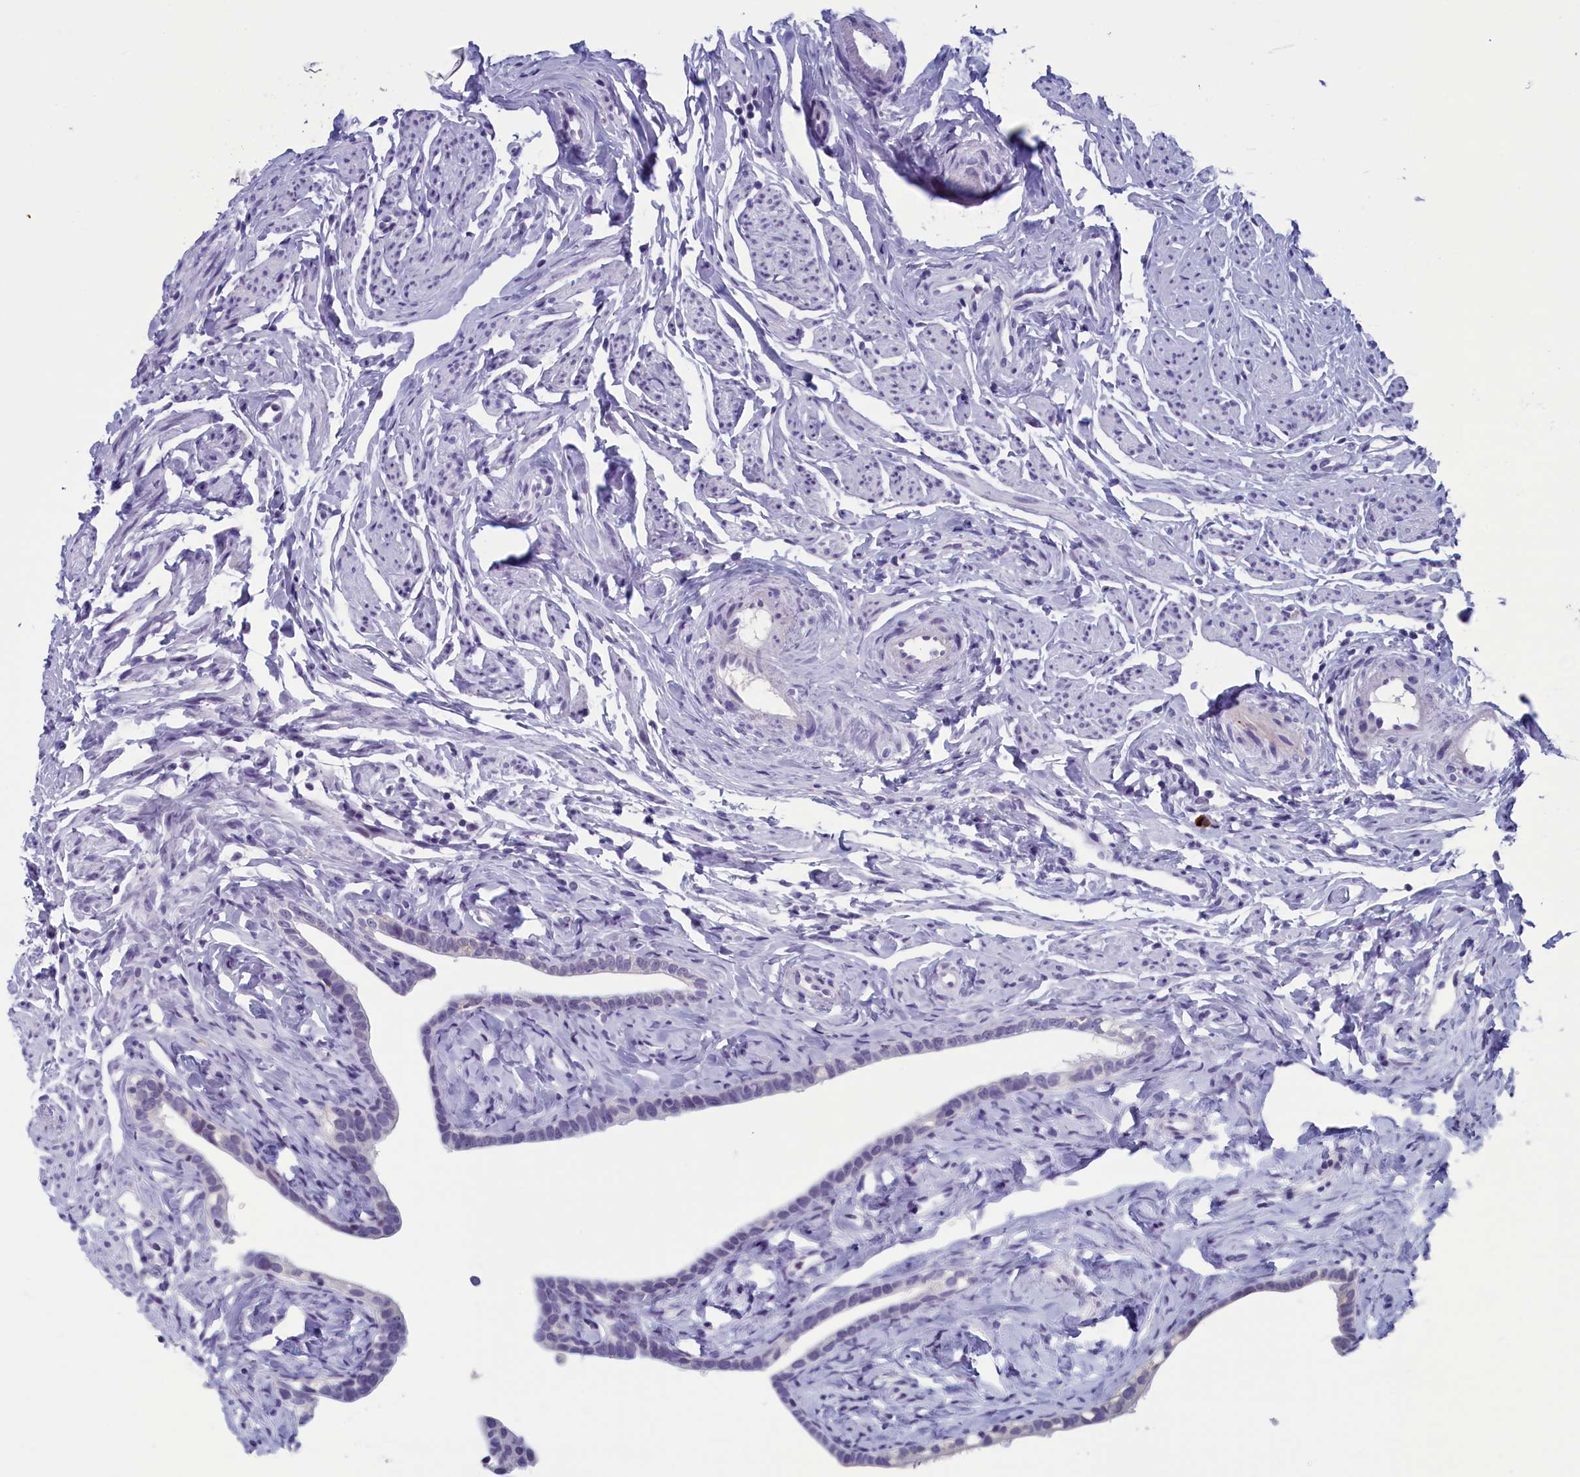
{"staining": {"intensity": "negative", "quantity": "none", "location": "none"}, "tissue": "fallopian tube", "cell_type": "Glandular cells", "image_type": "normal", "snomed": [{"axis": "morphology", "description": "Normal tissue, NOS"}, {"axis": "topography", "description": "Fallopian tube"}], "caption": "A high-resolution photomicrograph shows IHC staining of benign fallopian tube, which reveals no significant expression in glandular cells.", "gene": "AIFM2", "patient": {"sex": "female", "age": 66}}